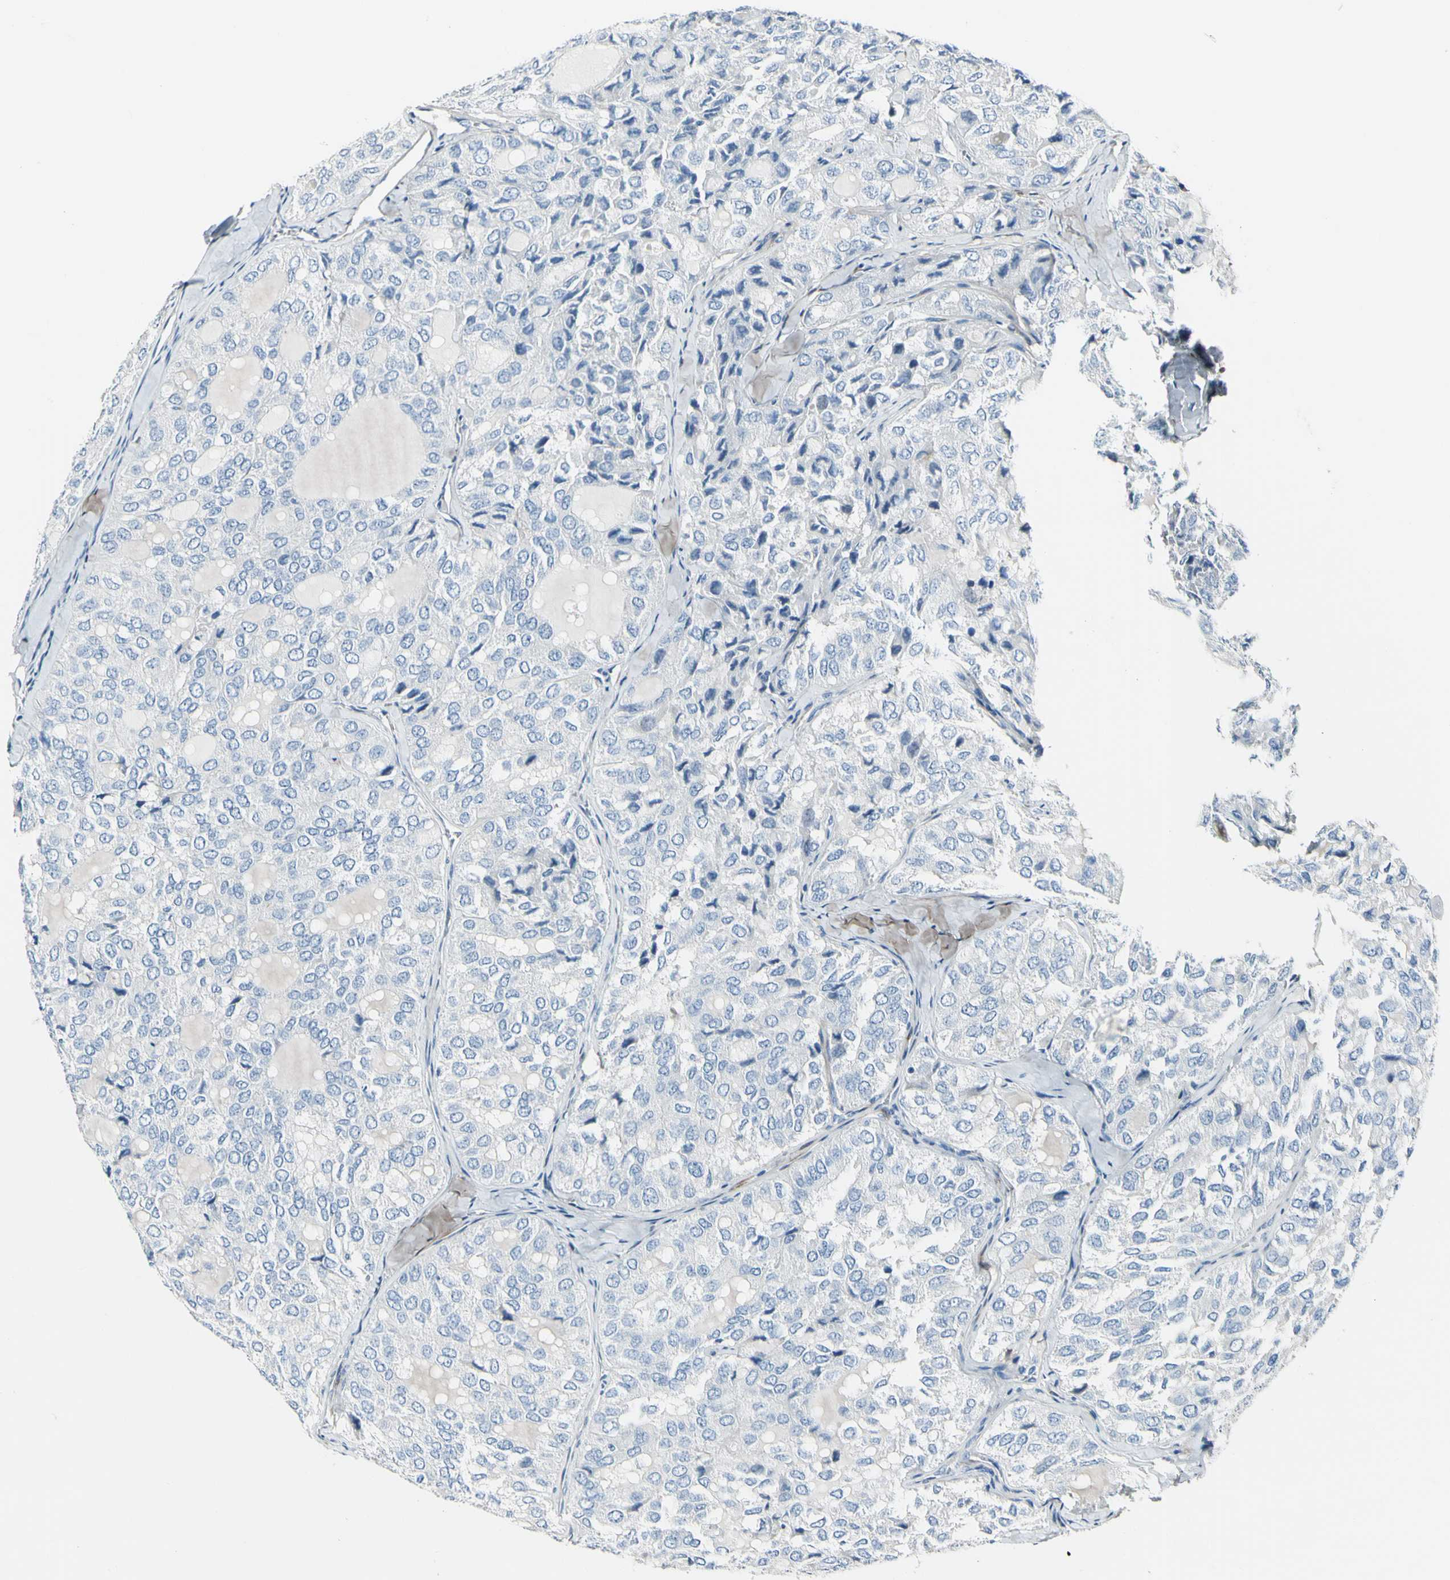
{"staining": {"intensity": "negative", "quantity": "none", "location": "none"}, "tissue": "thyroid cancer", "cell_type": "Tumor cells", "image_type": "cancer", "snomed": [{"axis": "morphology", "description": "Follicular adenoma carcinoma, NOS"}, {"axis": "topography", "description": "Thyroid gland"}], "caption": "Immunohistochemistry photomicrograph of human follicular adenoma carcinoma (thyroid) stained for a protein (brown), which shows no staining in tumor cells.", "gene": "COL6A3", "patient": {"sex": "male", "age": 75}}